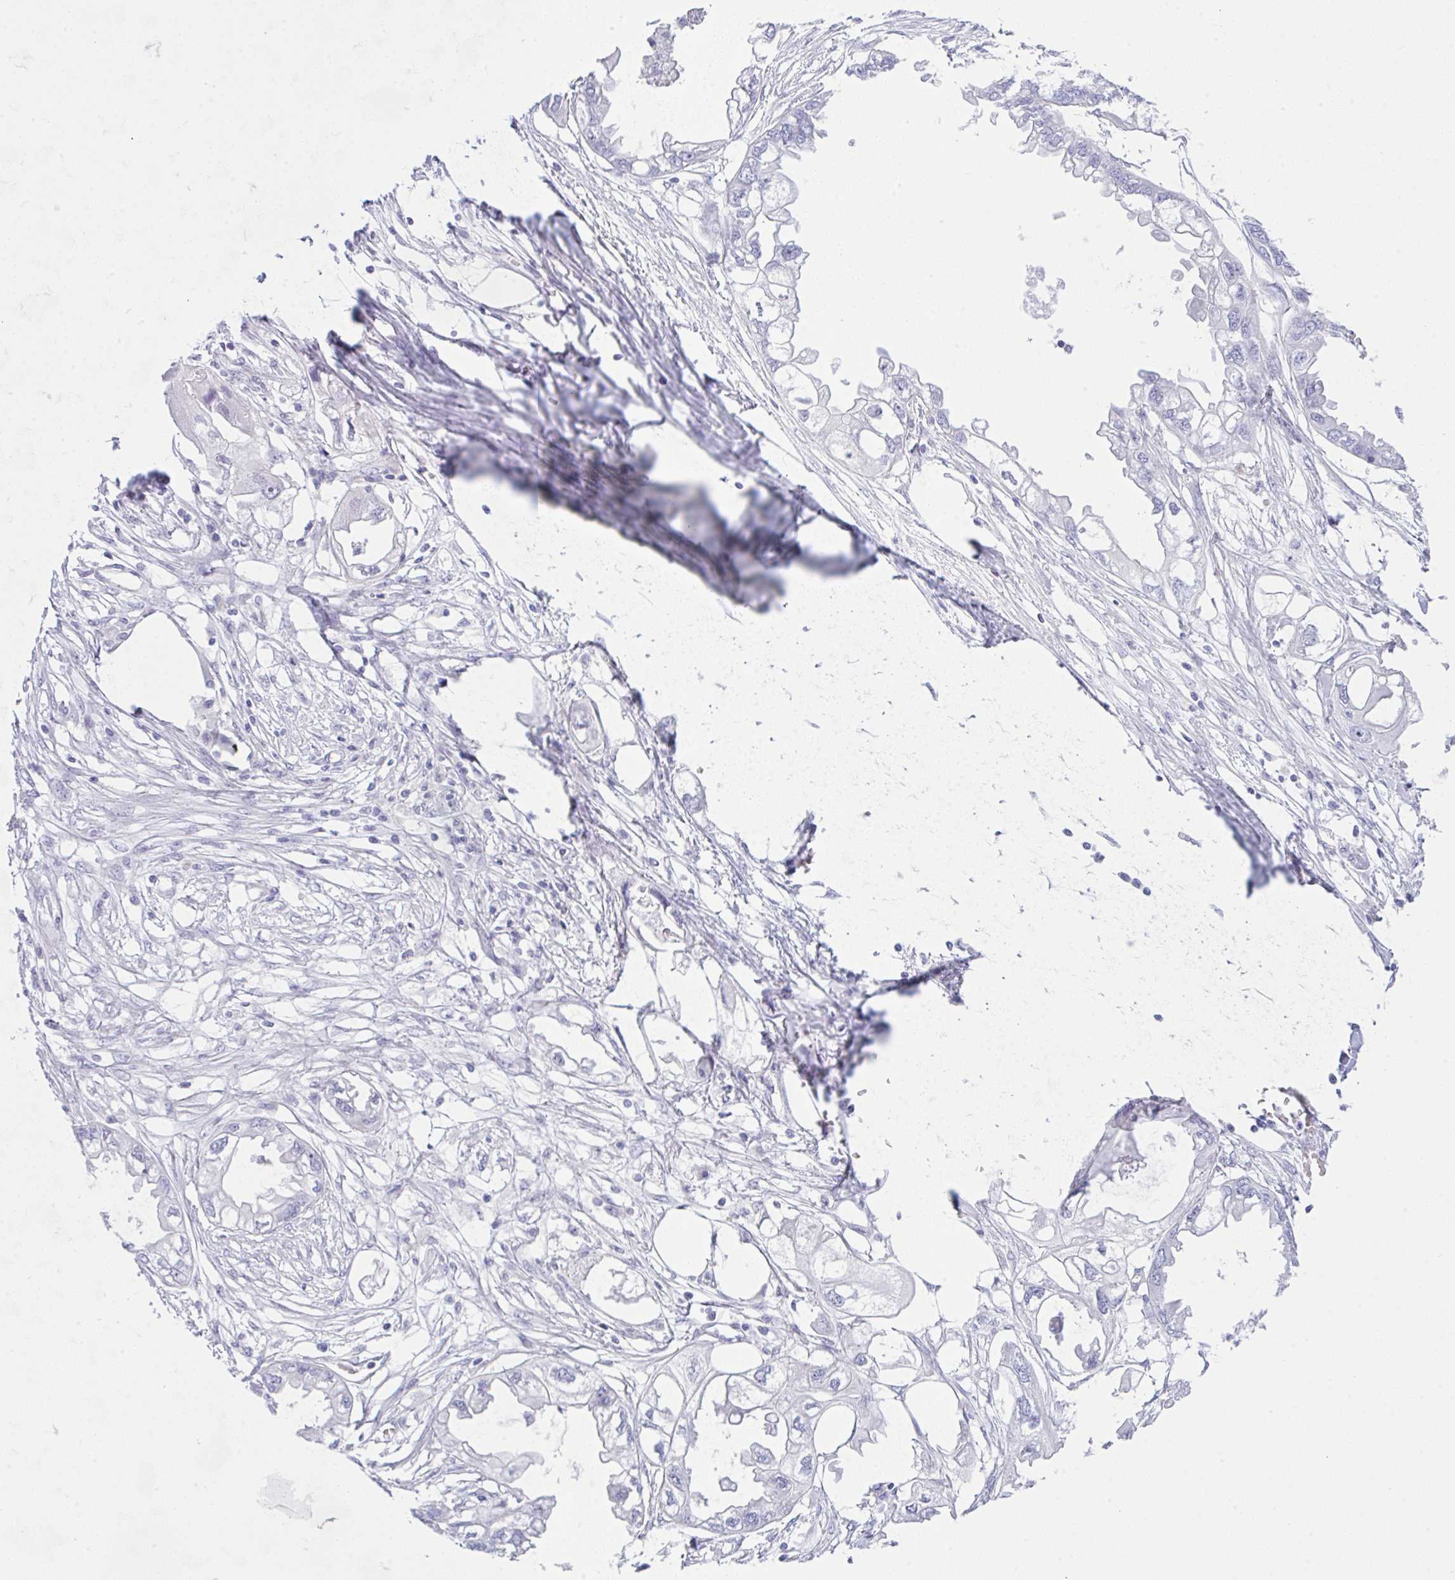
{"staining": {"intensity": "negative", "quantity": "none", "location": "none"}, "tissue": "endometrial cancer", "cell_type": "Tumor cells", "image_type": "cancer", "snomed": [{"axis": "morphology", "description": "Adenocarcinoma, NOS"}, {"axis": "morphology", "description": "Adenocarcinoma, metastatic, NOS"}, {"axis": "topography", "description": "Adipose tissue"}, {"axis": "topography", "description": "Endometrium"}], "caption": "This is a histopathology image of immunohistochemistry staining of endometrial cancer (metastatic adenocarcinoma), which shows no staining in tumor cells.", "gene": "NDUFAF8", "patient": {"sex": "female", "age": 67}}